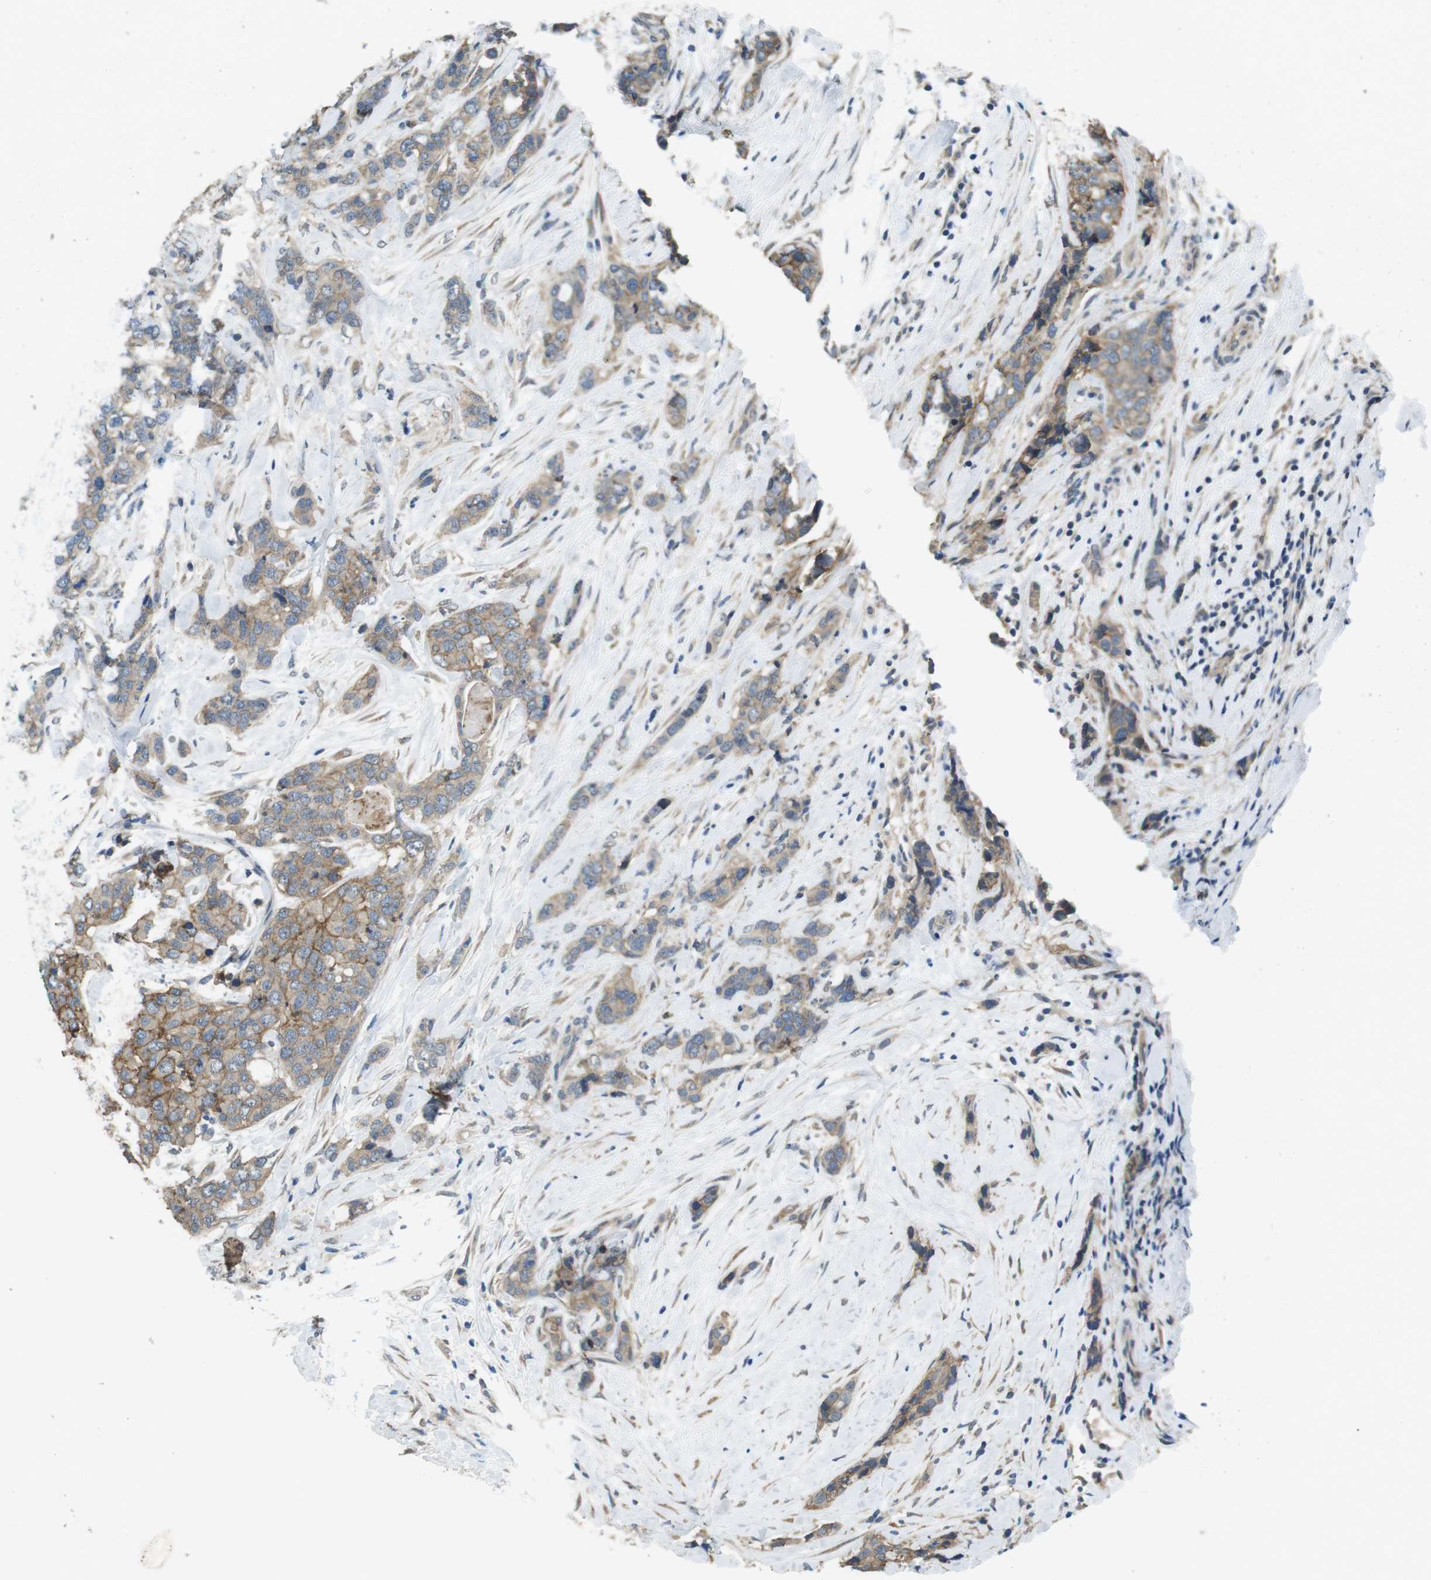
{"staining": {"intensity": "moderate", "quantity": ">75%", "location": "cytoplasmic/membranous"}, "tissue": "breast cancer", "cell_type": "Tumor cells", "image_type": "cancer", "snomed": [{"axis": "morphology", "description": "Lobular carcinoma"}, {"axis": "topography", "description": "Breast"}], "caption": "Immunohistochemical staining of breast lobular carcinoma exhibits medium levels of moderate cytoplasmic/membranous protein staining in about >75% of tumor cells. (brown staining indicates protein expression, while blue staining denotes nuclei).", "gene": "CLDN7", "patient": {"sex": "female", "age": 59}}